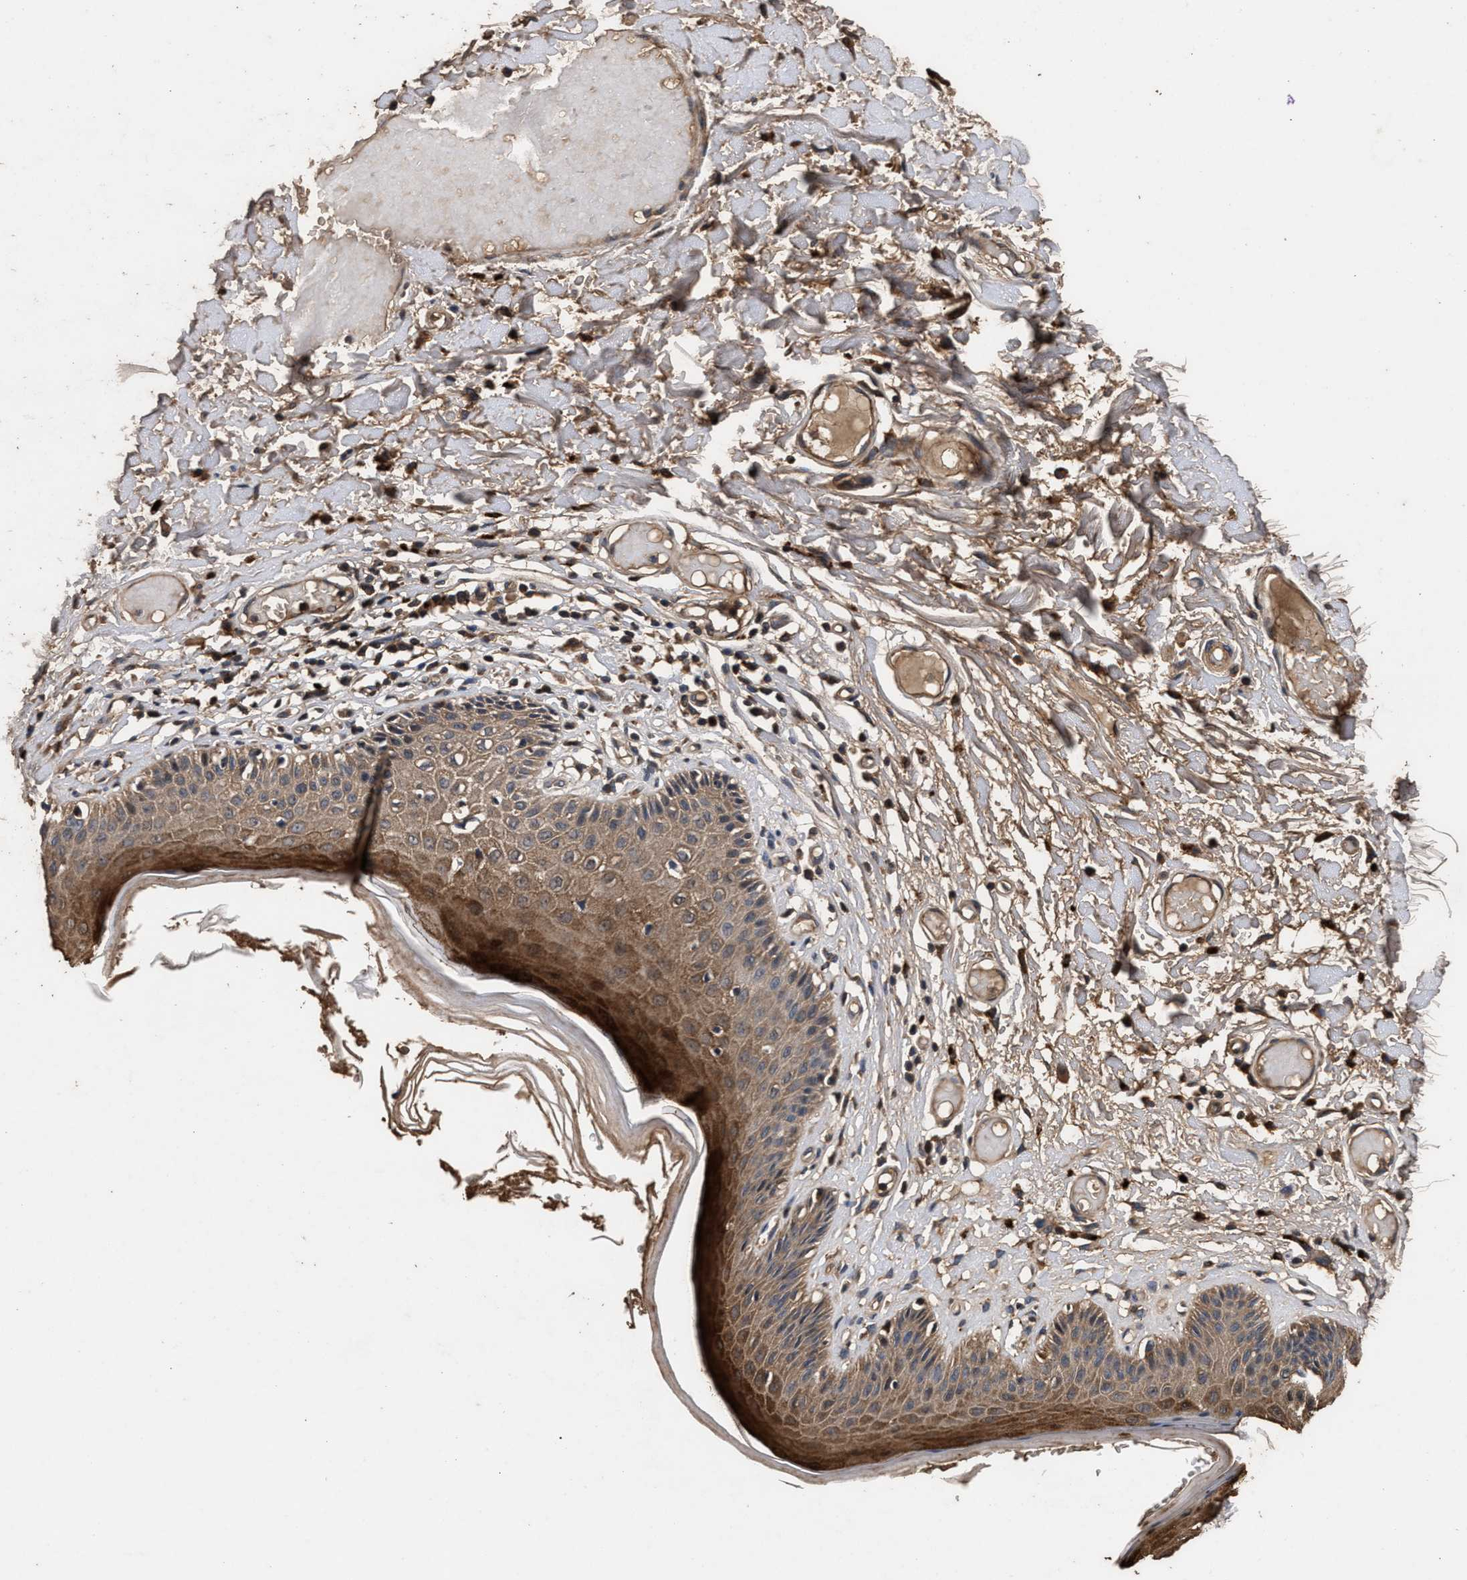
{"staining": {"intensity": "strong", "quantity": ">75%", "location": "cytoplasmic/membranous"}, "tissue": "skin", "cell_type": "Epidermal cells", "image_type": "normal", "snomed": [{"axis": "morphology", "description": "Normal tissue, NOS"}, {"axis": "topography", "description": "Vulva"}], "caption": "Skin stained for a protein reveals strong cytoplasmic/membranous positivity in epidermal cells. (brown staining indicates protein expression, while blue staining denotes nuclei).", "gene": "ENSG00000286112", "patient": {"sex": "female", "age": 73}}